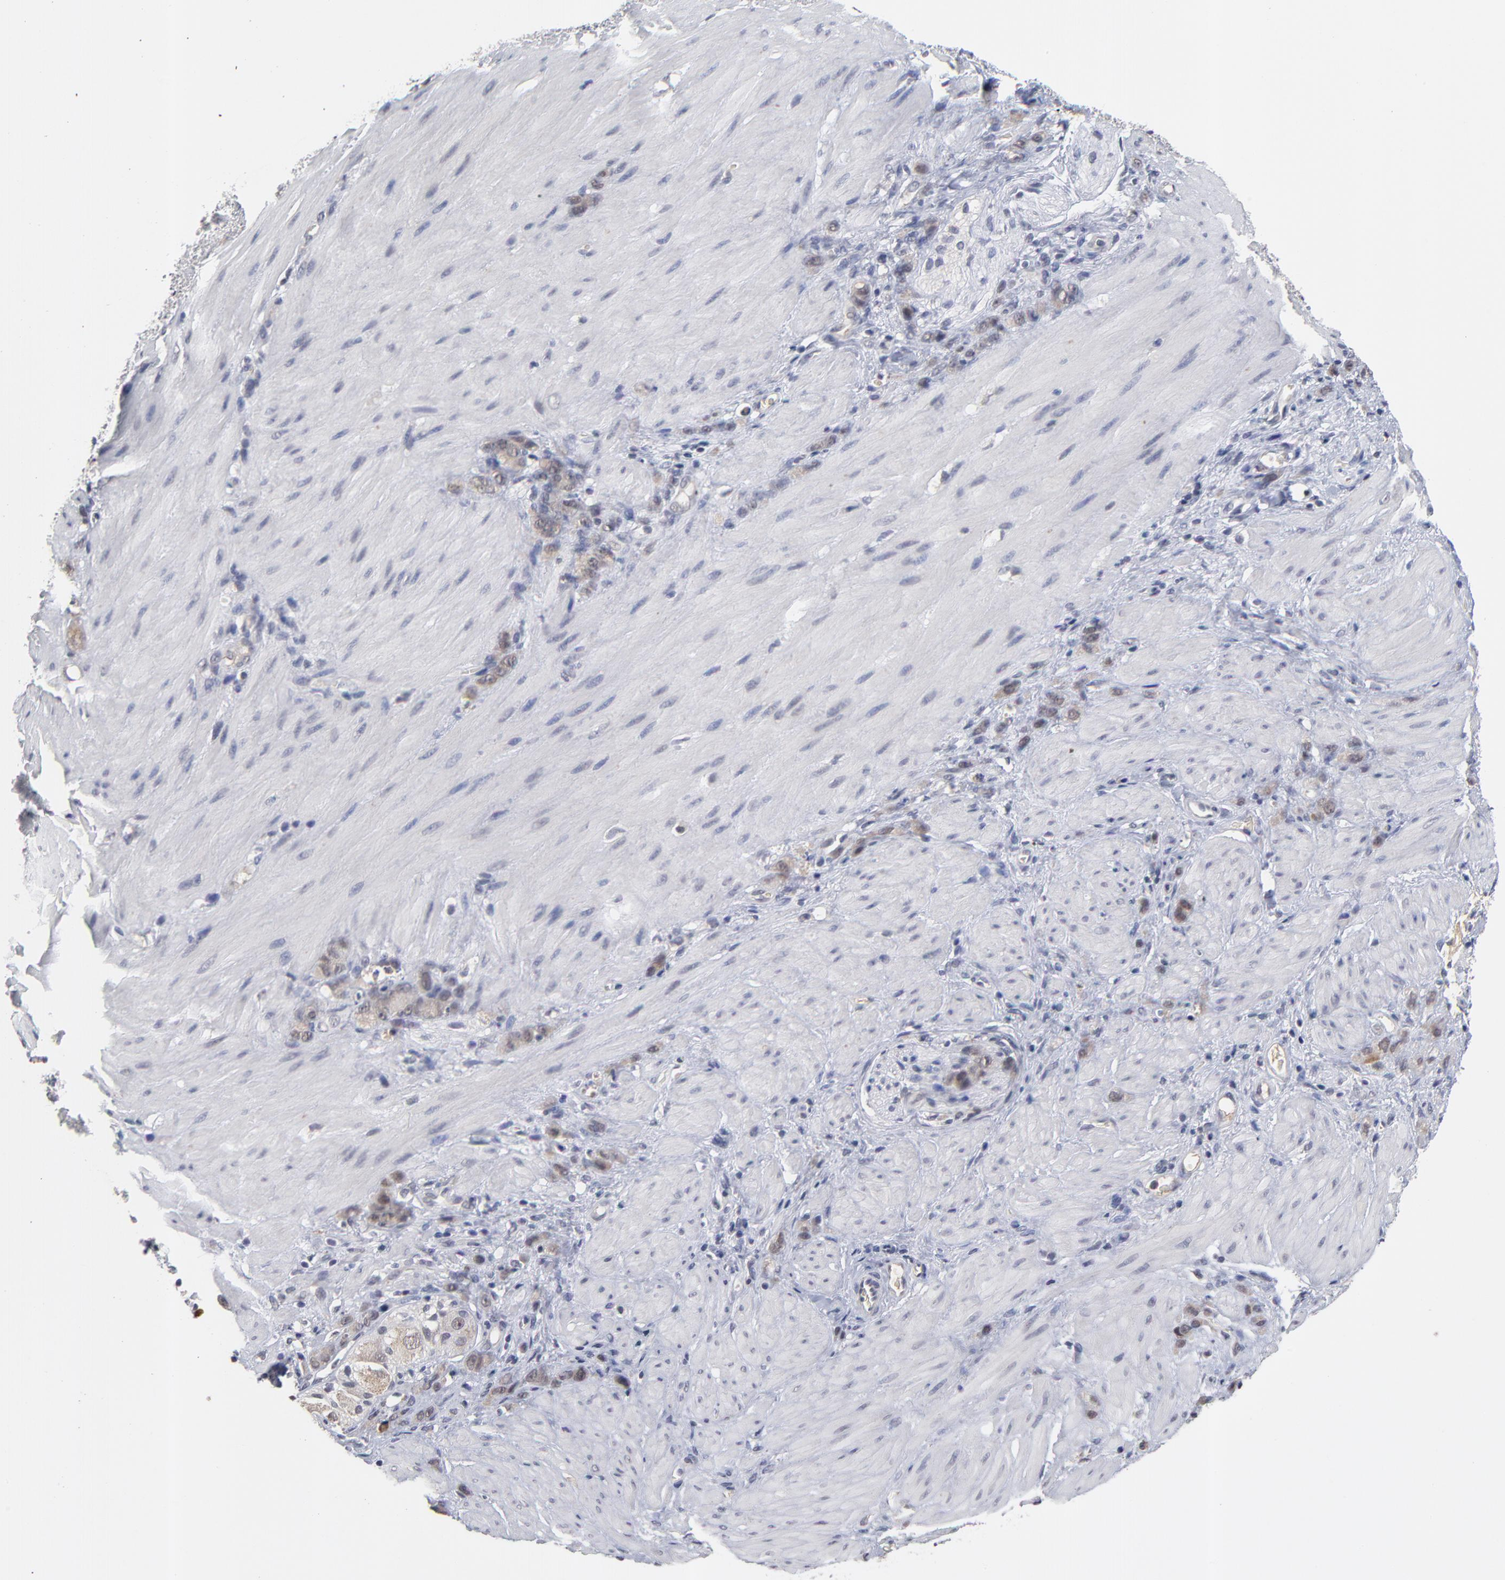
{"staining": {"intensity": "weak", "quantity": ">75%", "location": "cytoplasmic/membranous"}, "tissue": "stomach cancer", "cell_type": "Tumor cells", "image_type": "cancer", "snomed": [{"axis": "morphology", "description": "Normal tissue, NOS"}, {"axis": "morphology", "description": "Adenocarcinoma, NOS"}, {"axis": "topography", "description": "Stomach"}], "caption": "The micrograph exhibits immunohistochemical staining of stomach adenocarcinoma. There is weak cytoplasmic/membranous expression is appreciated in approximately >75% of tumor cells.", "gene": "WSB1", "patient": {"sex": "male", "age": 82}}